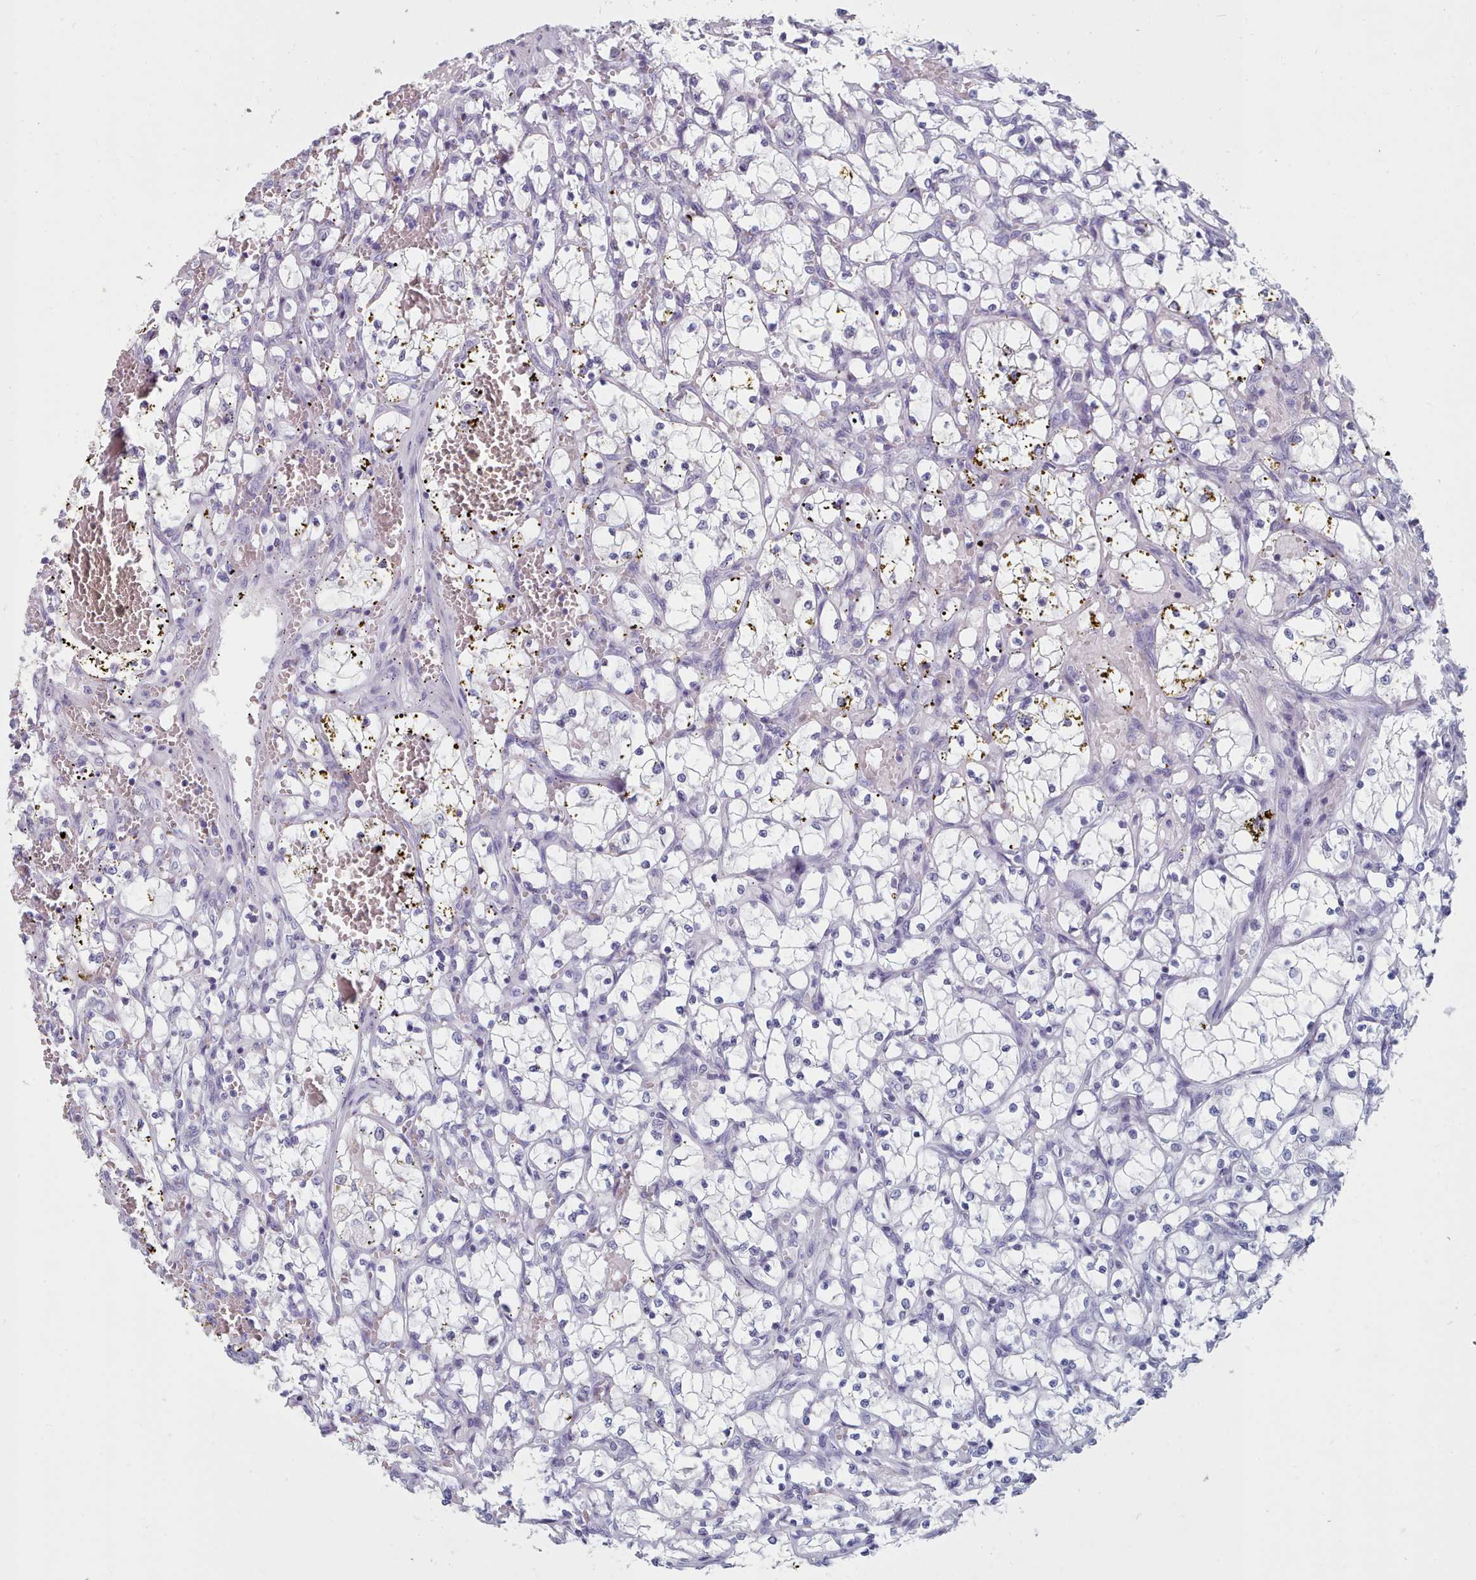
{"staining": {"intensity": "negative", "quantity": "none", "location": "none"}, "tissue": "renal cancer", "cell_type": "Tumor cells", "image_type": "cancer", "snomed": [{"axis": "morphology", "description": "Adenocarcinoma, NOS"}, {"axis": "topography", "description": "Kidney"}], "caption": "Immunohistochemistry (IHC) micrograph of human renal cancer (adenocarcinoma) stained for a protein (brown), which demonstrates no positivity in tumor cells.", "gene": "FAM170B", "patient": {"sex": "female", "age": 69}}